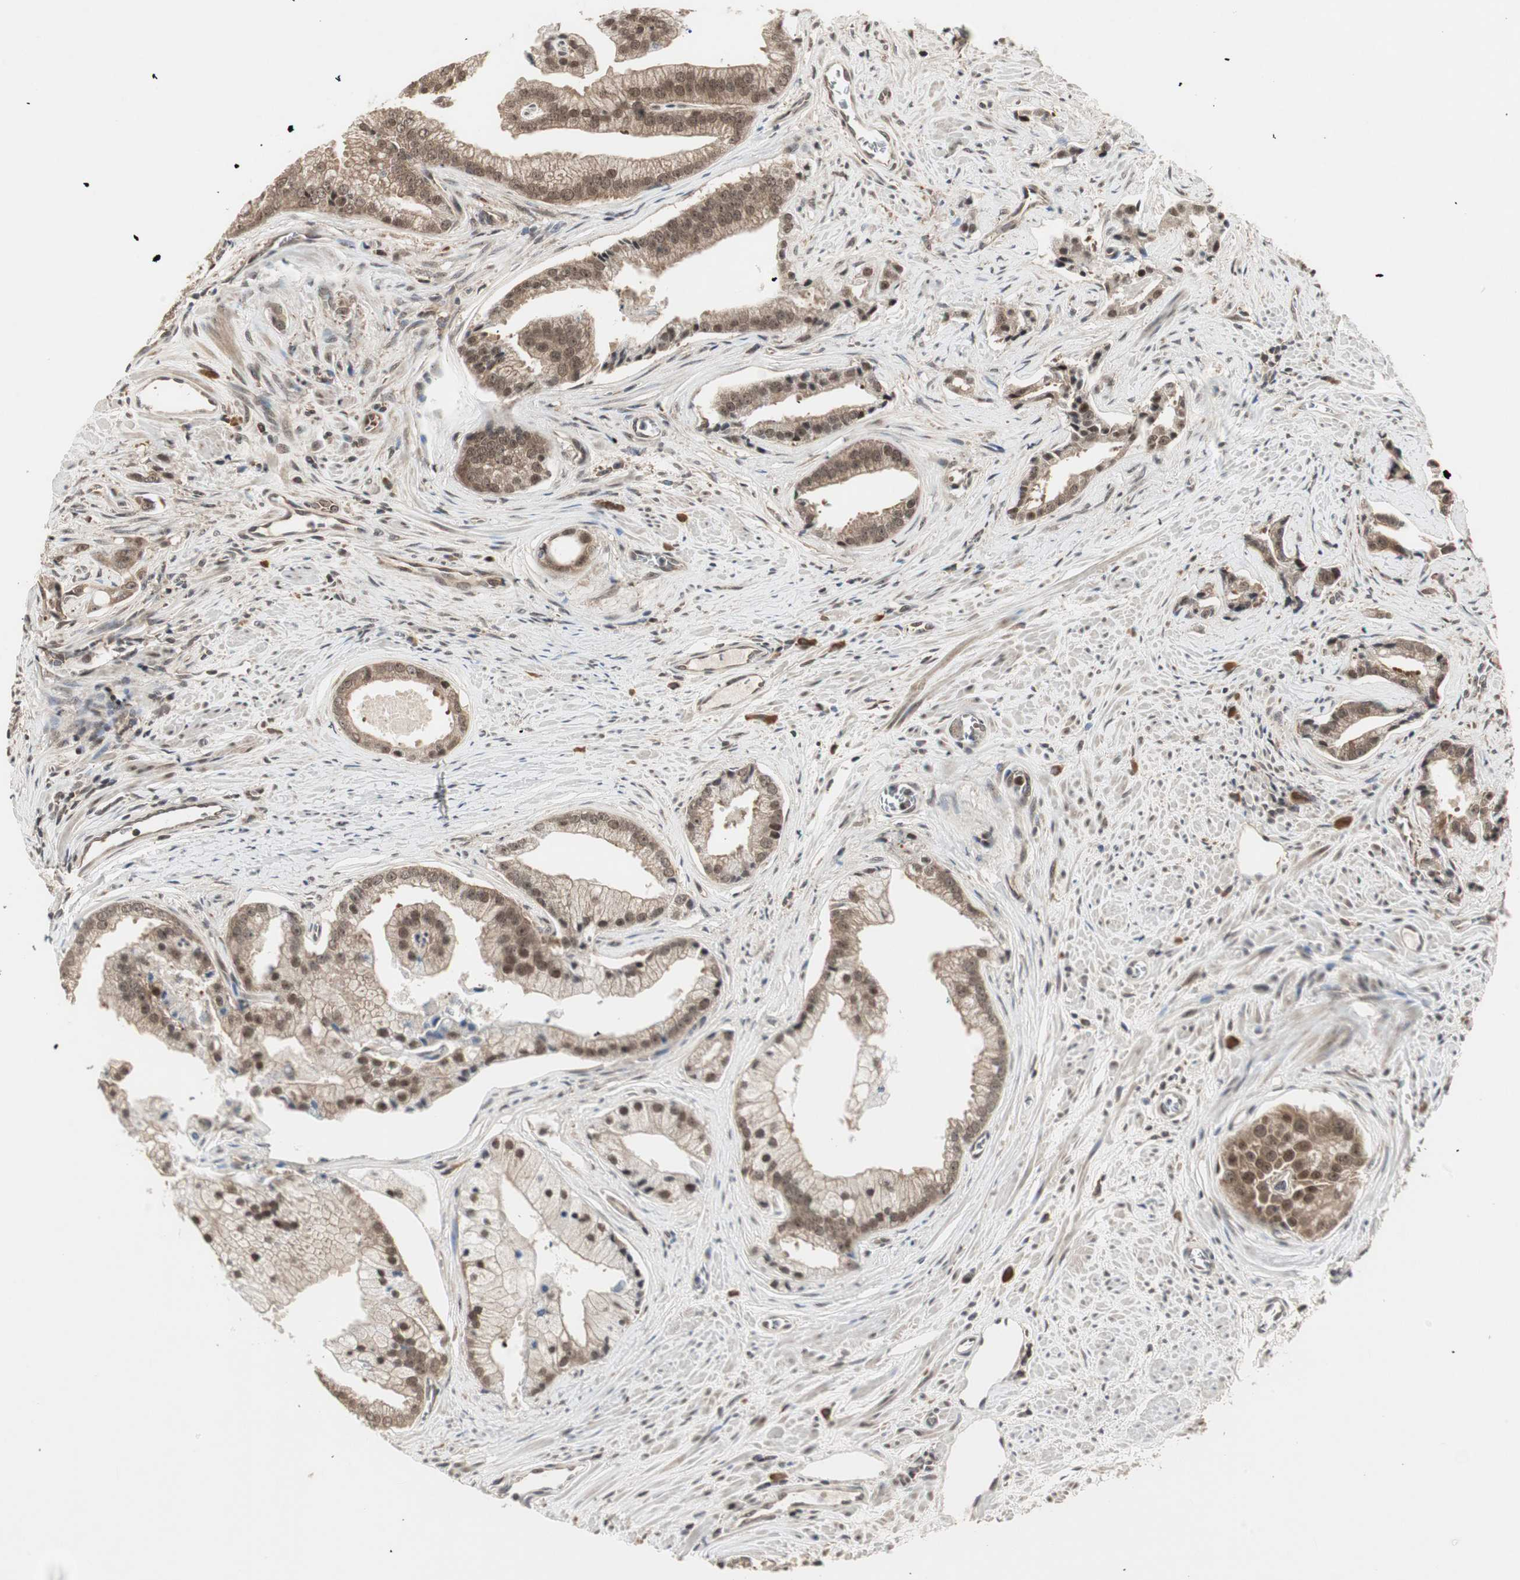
{"staining": {"intensity": "moderate", "quantity": ">75%", "location": "cytoplasmic/membranous,nuclear"}, "tissue": "prostate cancer", "cell_type": "Tumor cells", "image_type": "cancer", "snomed": [{"axis": "morphology", "description": "Adenocarcinoma, High grade"}, {"axis": "topography", "description": "Prostate"}], "caption": "Human prostate cancer stained with a brown dye exhibits moderate cytoplasmic/membranous and nuclear positive staining in approximately >75% of tumor cells.", "gene": "CSNK2B", "patient": {"sex": "male", "age": 67}}